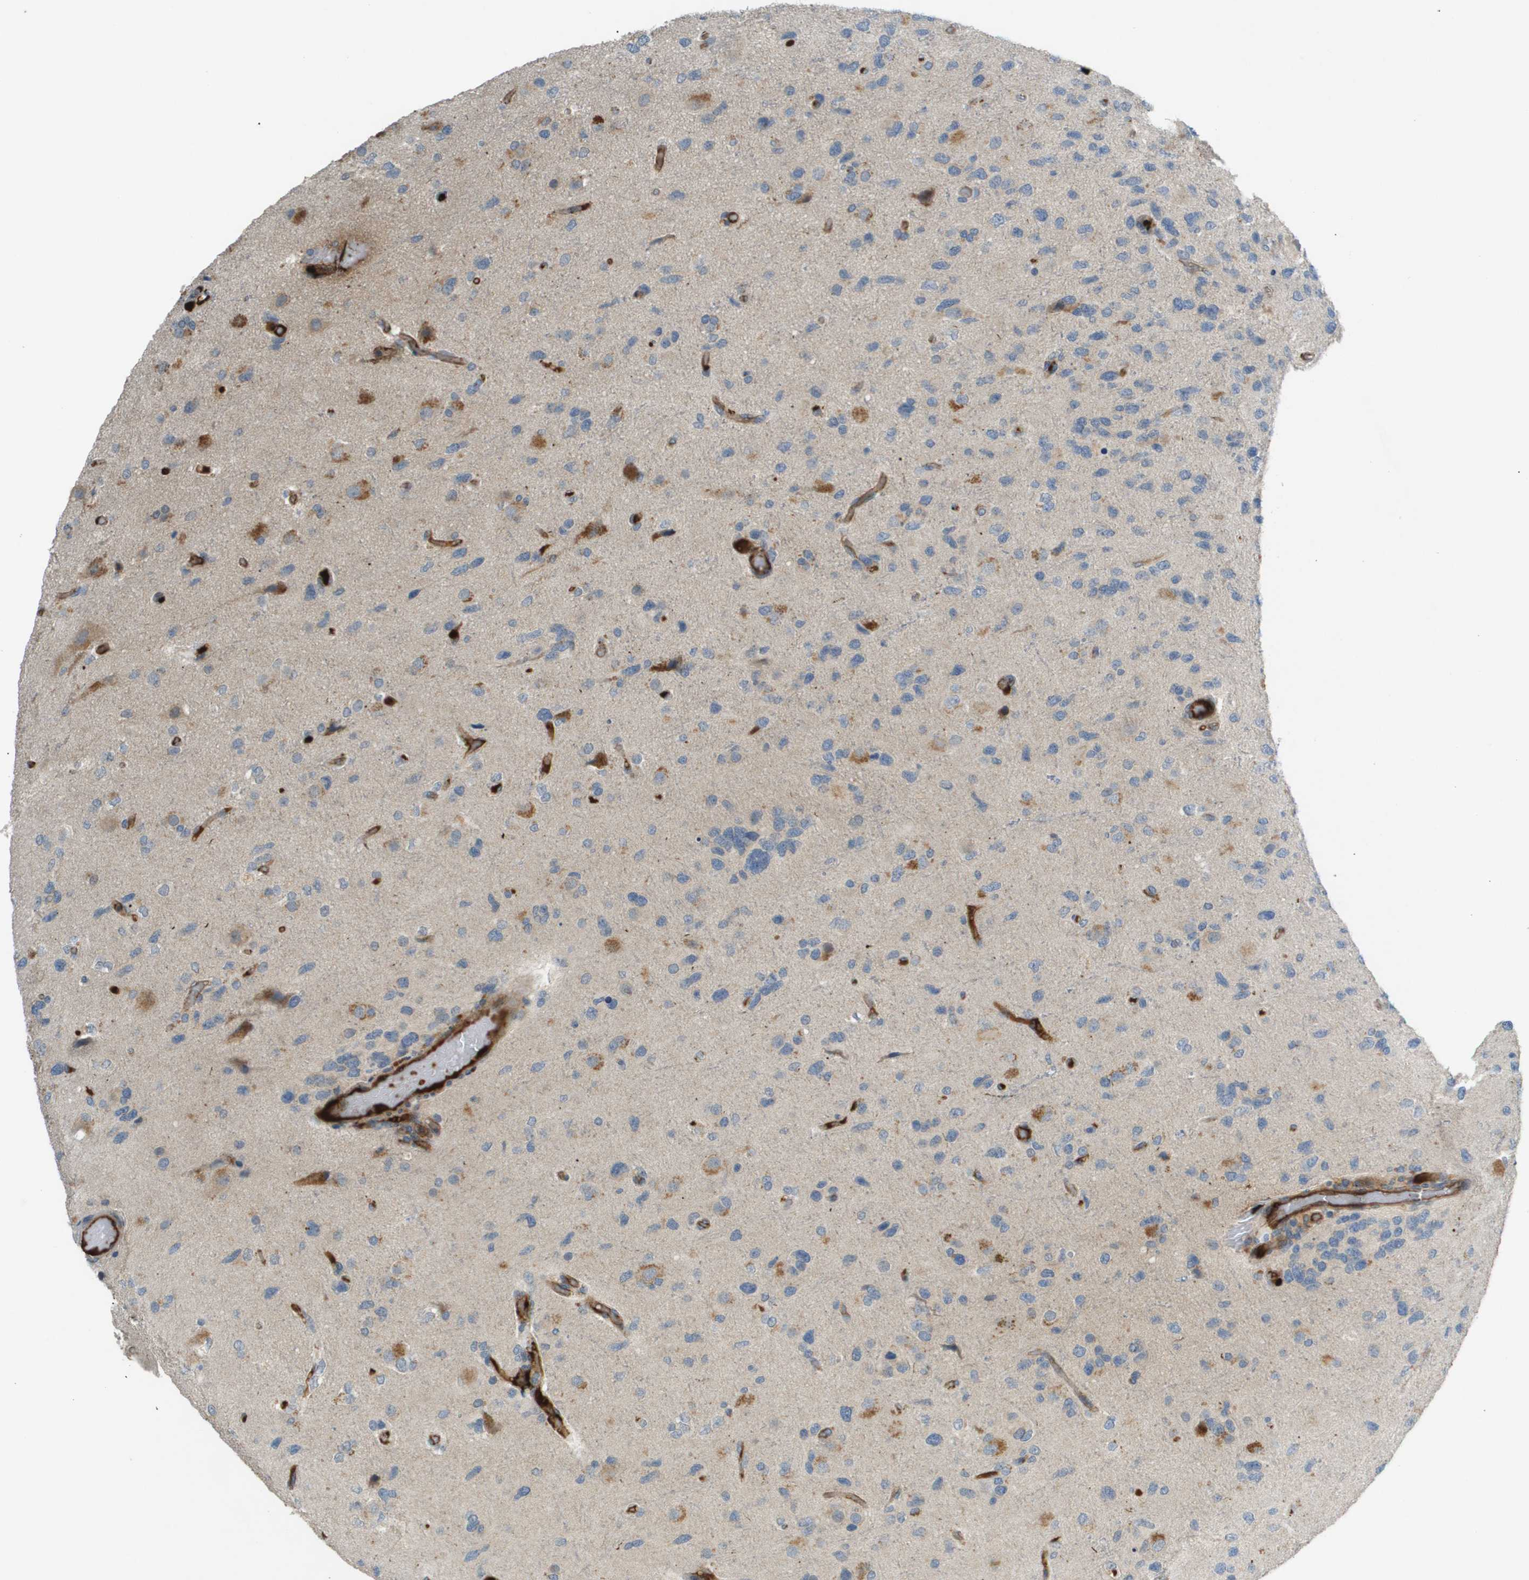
{"staining": {"intensity": "negative", "quantity": "none", "location": "none"}, "tissue": "glioma", "cell_type": "Tumor cells", "image_type": "cancer", "snomed": [{"axis": "morphology", "description": "Glioma, malignant, High grade"}, {"axis": "topography", "description": "Brain"}], "caption": "Immunohistochemistry photomicrograph of neoplastic tissue: human glioma stained with DAB (3,3'-diaminobenzidine) shows no significant protein staining in tumor cells.", "gene": "VTN", "patient": {"sex": "female", "age": 58}}